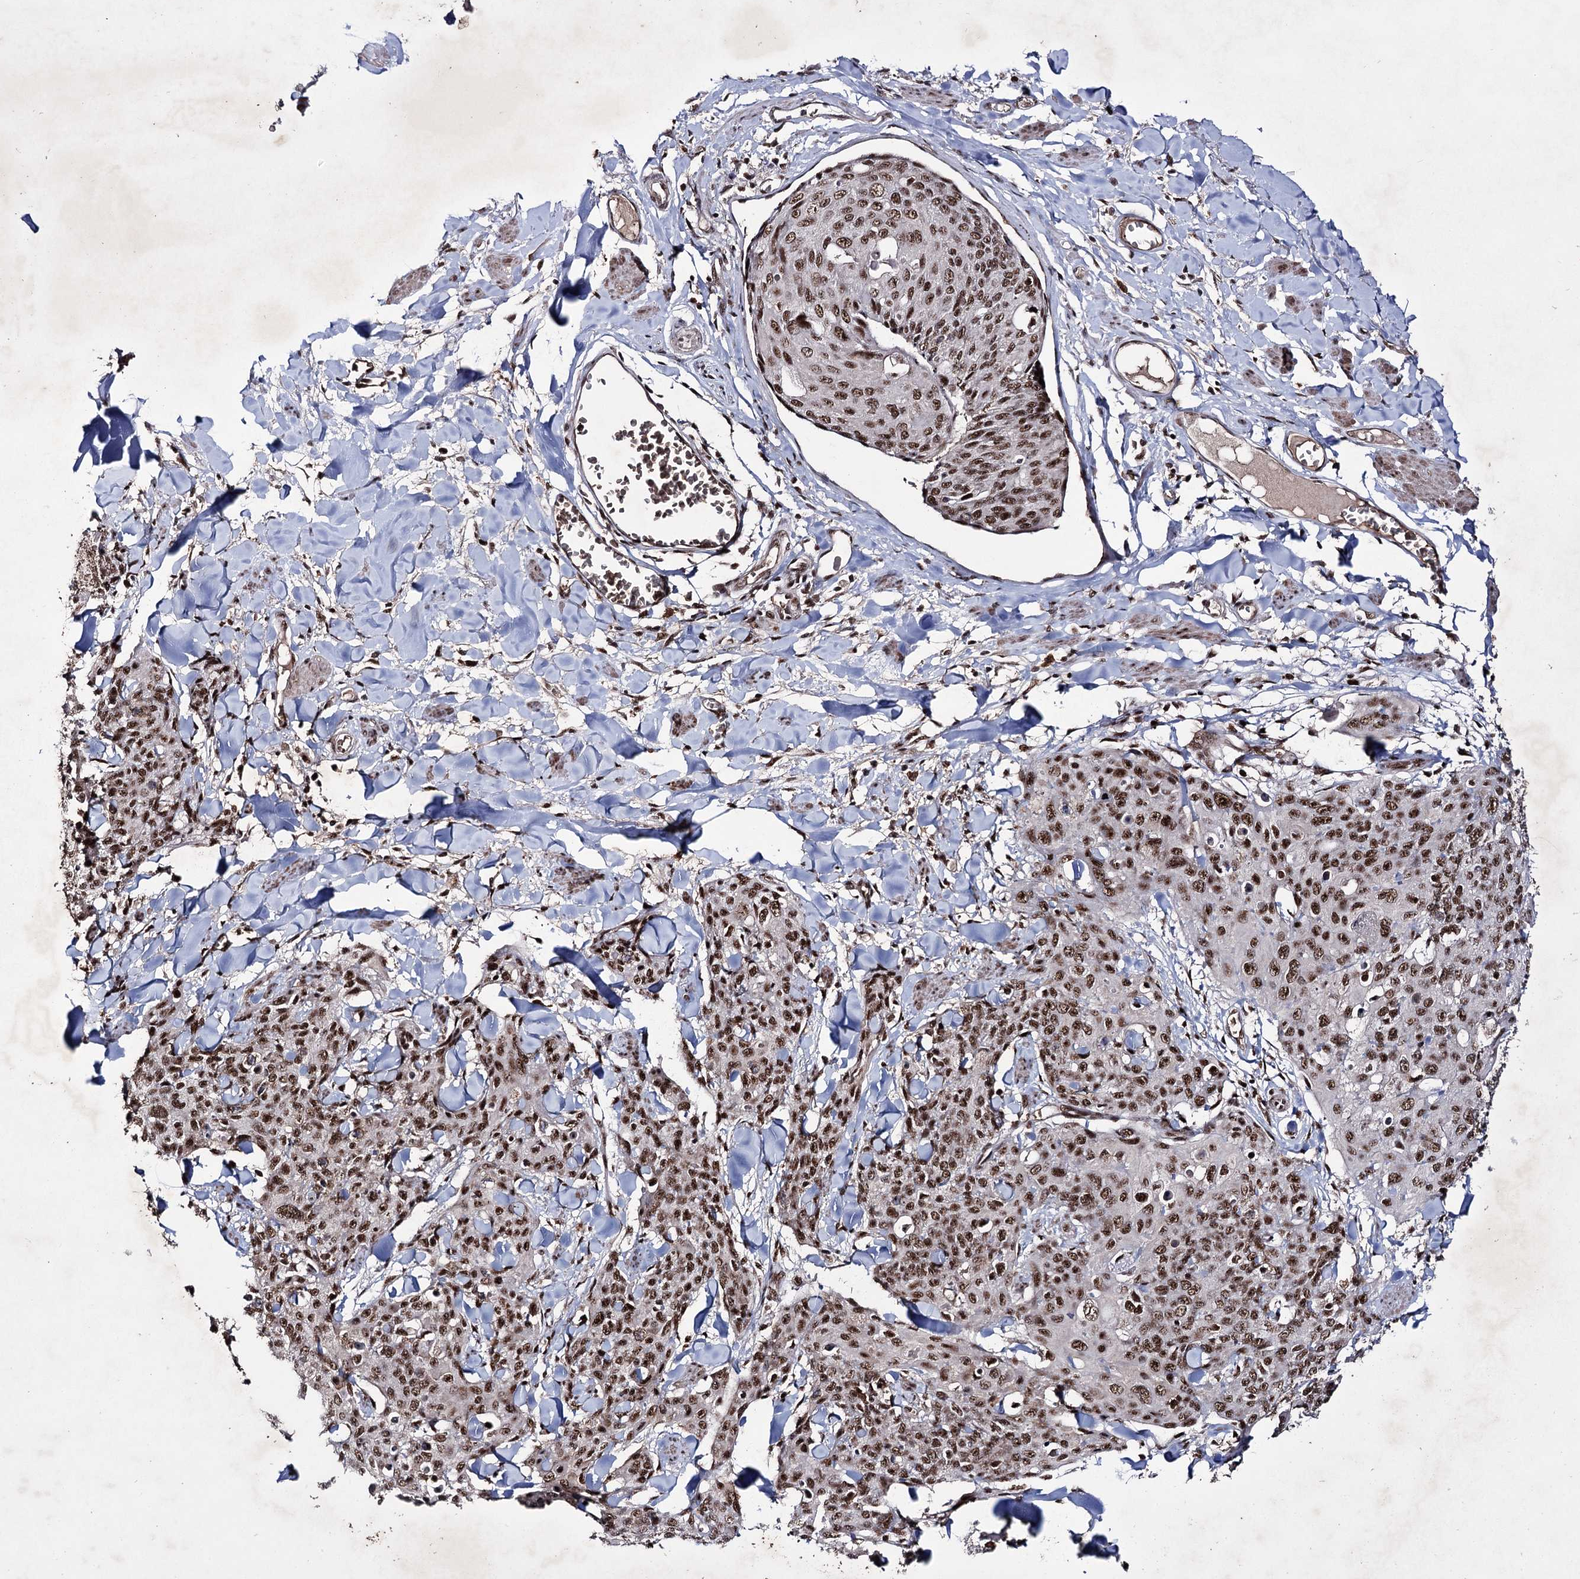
{"staining": {"intensity": "strong", "quantity": ">75%", "location": "nuclear"}, "tissue": "skin cancer", "cell_type": "Tumor cells", "image_type": "cancer", "snomed": [{"axis": "morphology", "description": "Squamous cell carcinoma, NOS"}, {"axis": "topography", "description": "Skin"}, {"axis": "topography", "description": "Vulva"}], "caption": "Immunohistochemistry (DAB (3,3'-diaminobenzidine)) staining of human skin cancer (squamous cell carcinoma) exhibits strong nuclear protein expression in about >75% of tumor cells. The staining was performed using DAB (3,3'-diaminobenzidine), with brown indicating positive protein expression. Nuclei are stained blue with hematoxylin.", "gene": "PRPF40A", "patient": {"sex": "female", "age": 85}}